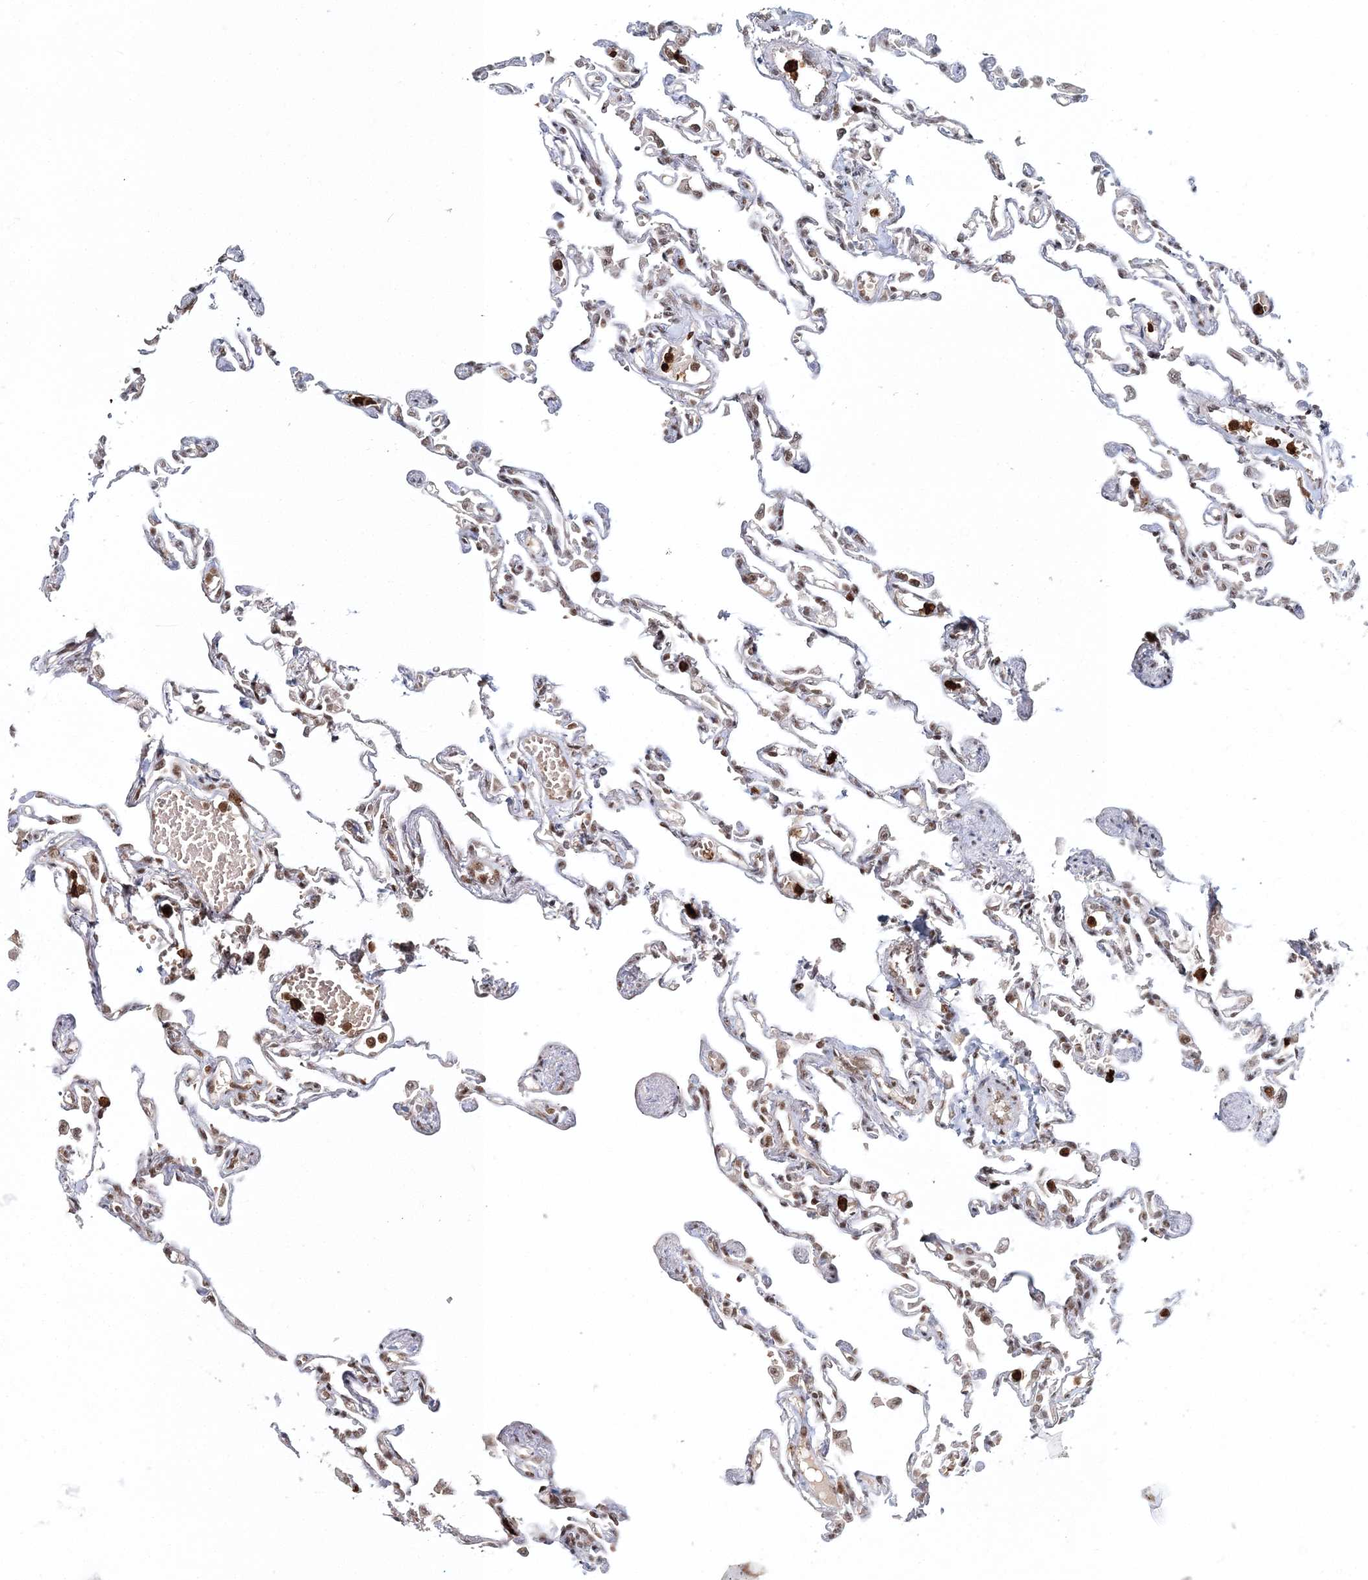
{"staining": {"intensity": "moderate", "quantity": ">75%", "location": "nuclear"}, "tissue": "lung", "cell_type": "Alveolar cells", "image_type": "normal", "snomed": [{"axis": "morphology", "description": "Normal tissue, NOS"}, {"axis": "topography", "description": "Lung"}], "caption": "Benign lung shows moderate nuclear staining in about >75% of alveolar cells.", "gene": "ENSG00000290315", "patient": {"sex": "male", "age": 21}}